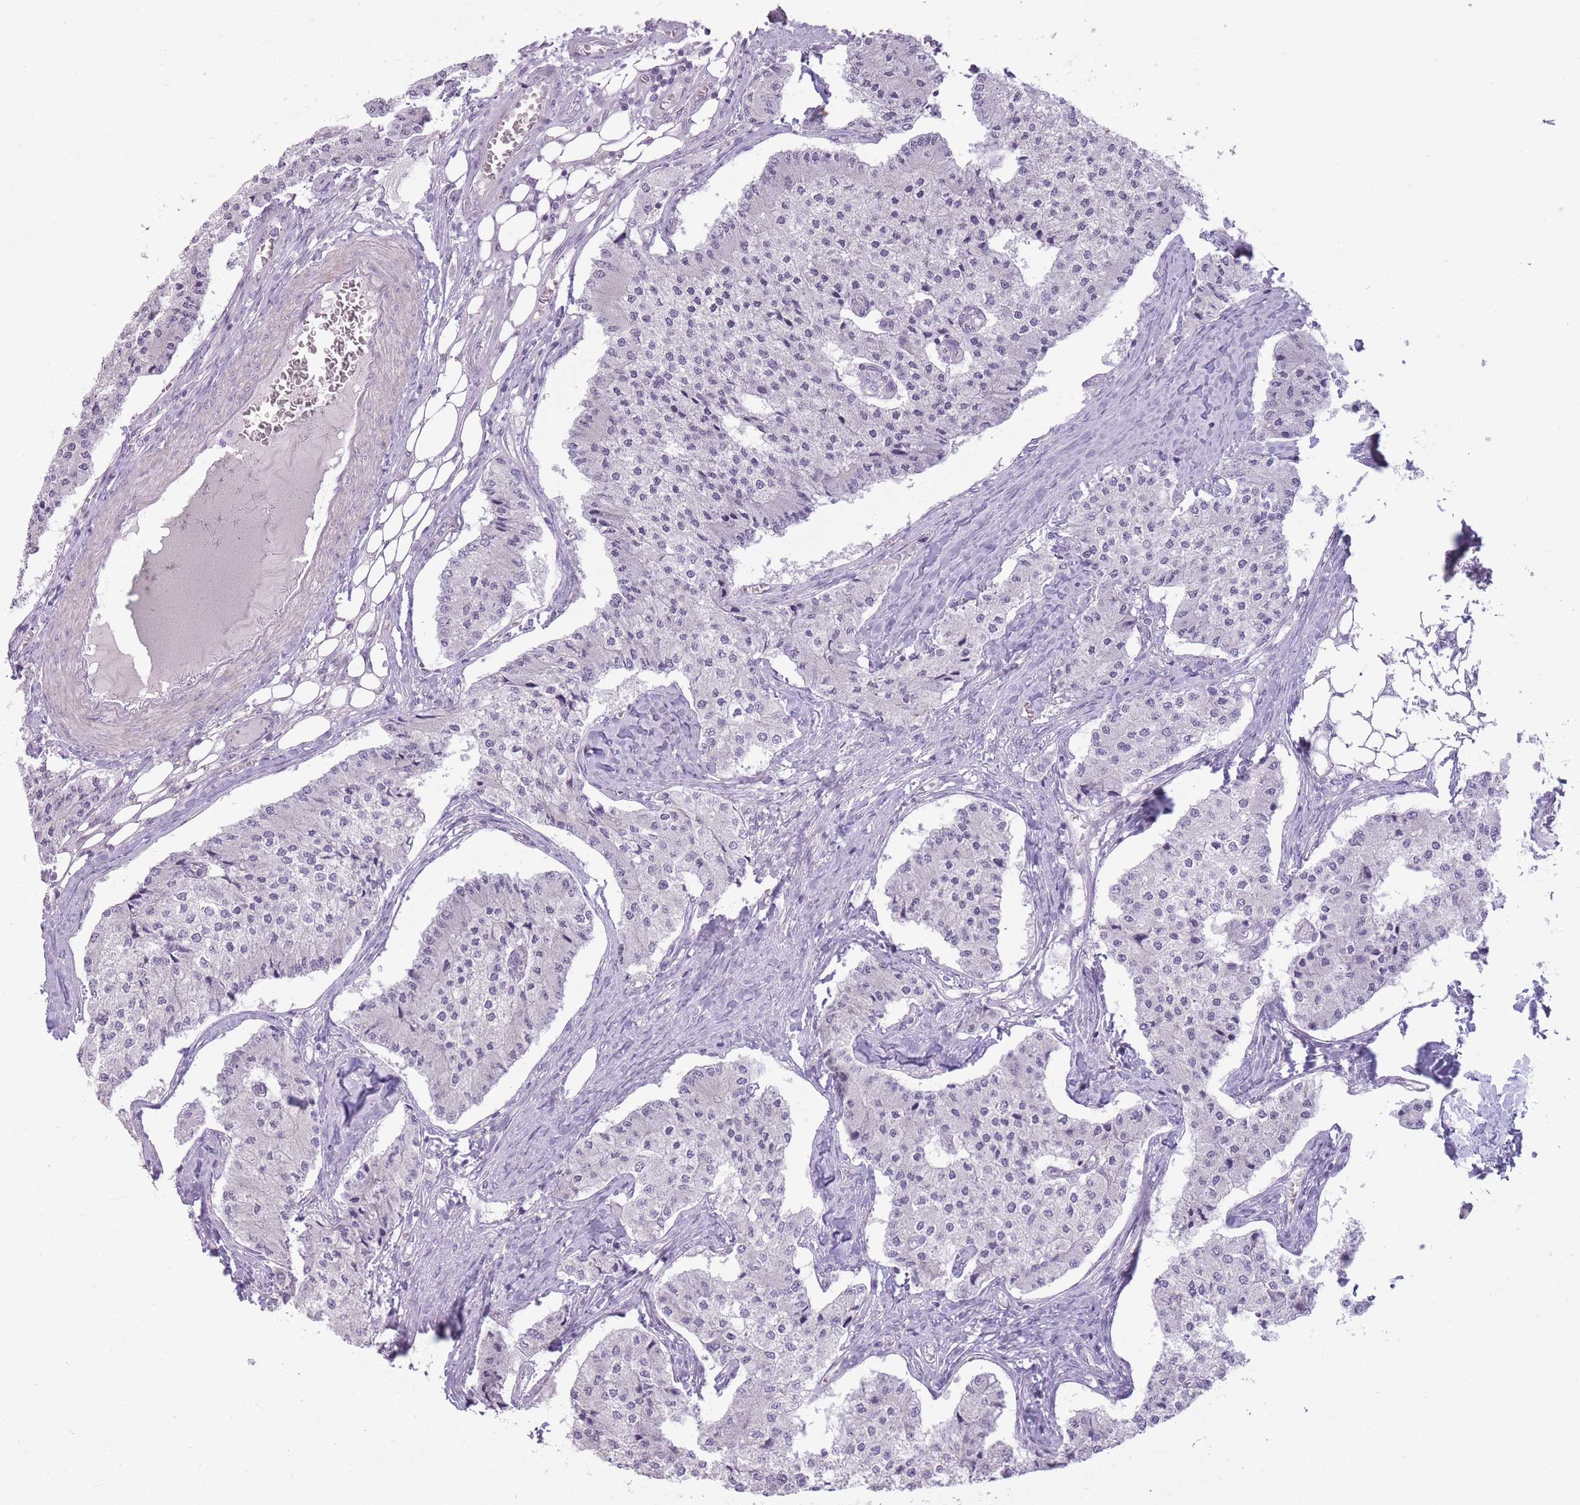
{"staining": {"intensity": "negative", "quantity": "none", "location": "none"}, "tissue": "carcinoid", "cell_type": "Tumor cells", "image_type": "cancer", "snomed": [{"axis": "morphology", "description": "Carcinoid, malignant, NOS"}, {"axis": "topography", "description": "Colon"}], "caption": "High power microscopy micrograph of an IHC photomicrograph of malignant carcinoid, revealing no significant expression in tumor cells.", "gene": "ZBTB24", "patient": {"sex": "female", "age": 52}}